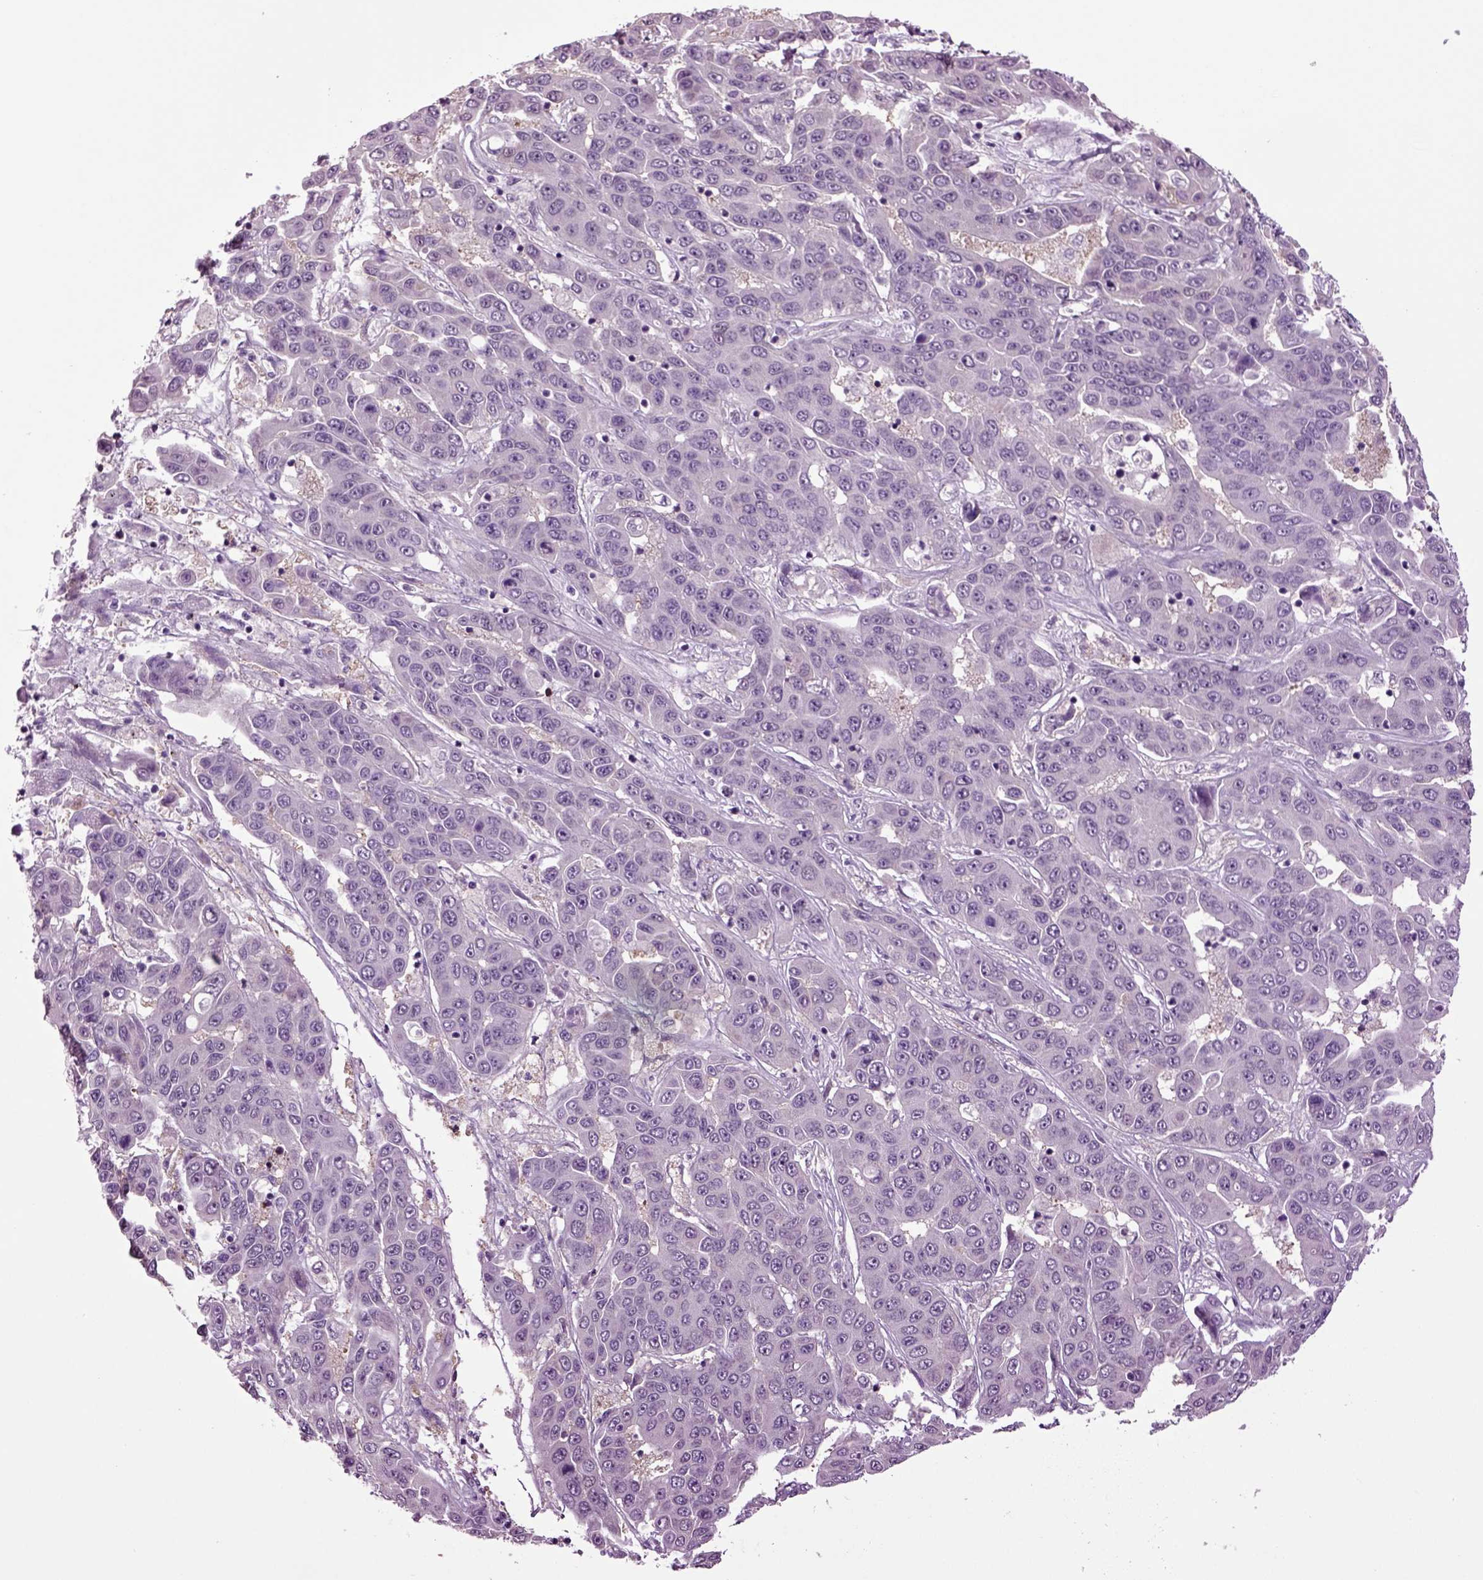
{"staining": {"intensity": "negative", "quantity": "none", "location": "none"}, "tissue": "liver cancer", "cell_type": "Tumor cells", "image_type": "cancer", "snomed": [{"axis": "morphology", "description": "Cholangiocarcinoma"}, {"axis": "topography", "description": "Liver"}], "caption": "An immunohistochemistry image of liver cholangiocarcinoma is shown. There is no staining in tumor cells of liver cholangiocarcinoma.", "gene": "PLCH2", "patient": {"sex": "female", "age": 52}}